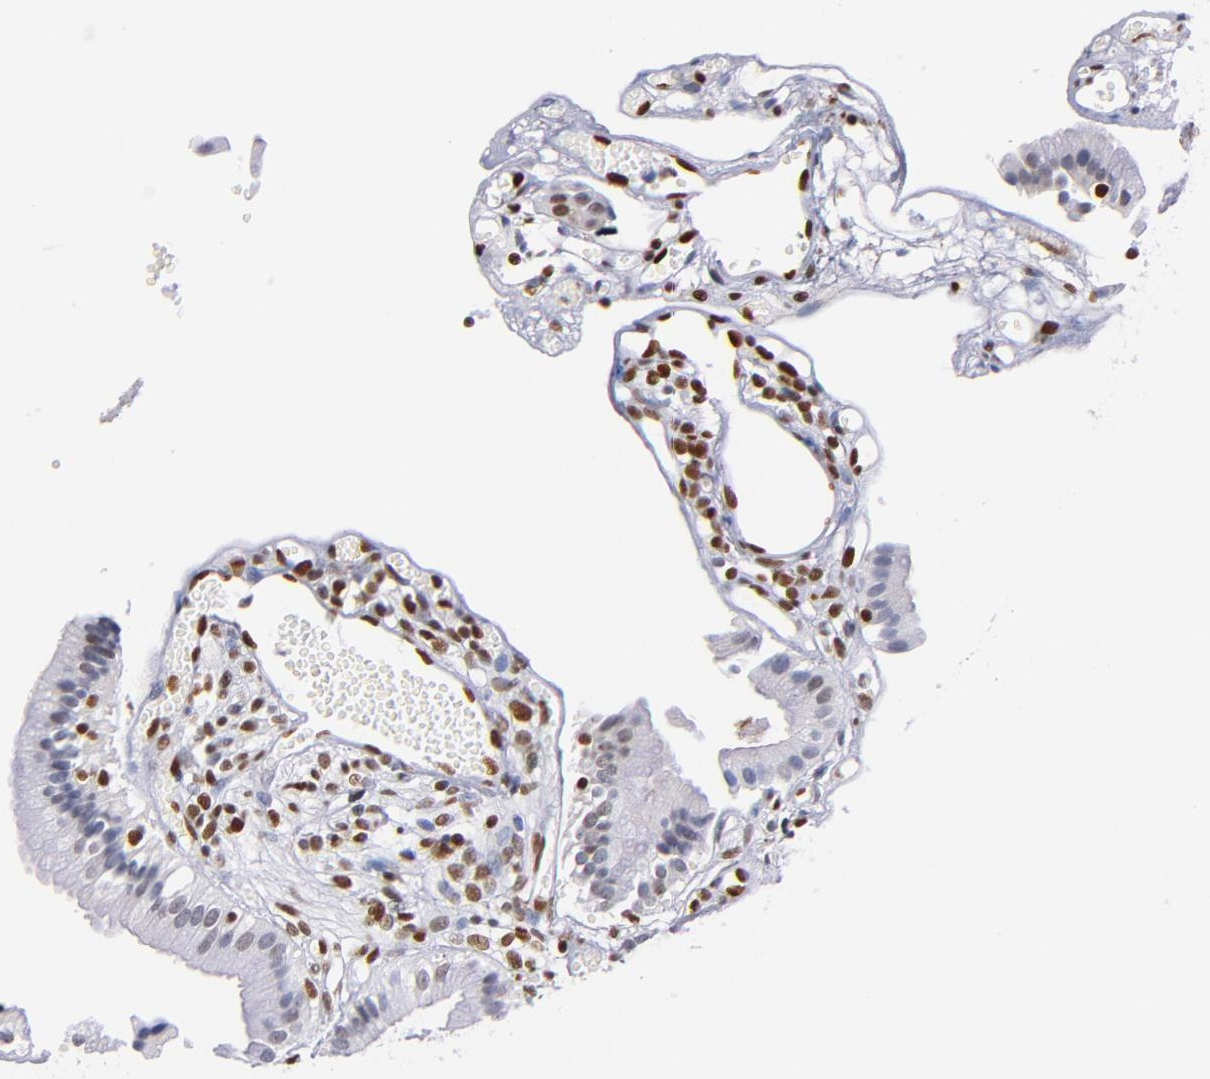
{"staining": {"intensity": "weak", "quantity": ">75%", "location": "nuclear"}, "tissue": "gallbladder", "cell_type": "Glandular cells", "image_type": "normal", "snomed": [{"axis": "morphology", "description": "Normal tissue, NOS"}, {"axis": "topography", "description": "Gallbladder"}], "caption": "Glandular cells show weak nuclear positivity in about >75% of cells in unremarkable gallbladder. (Brightfield microscopy of DAB IHC at high magnification).", "gene": "IFI16", "patient": {"sex": "male", "age": 65}}